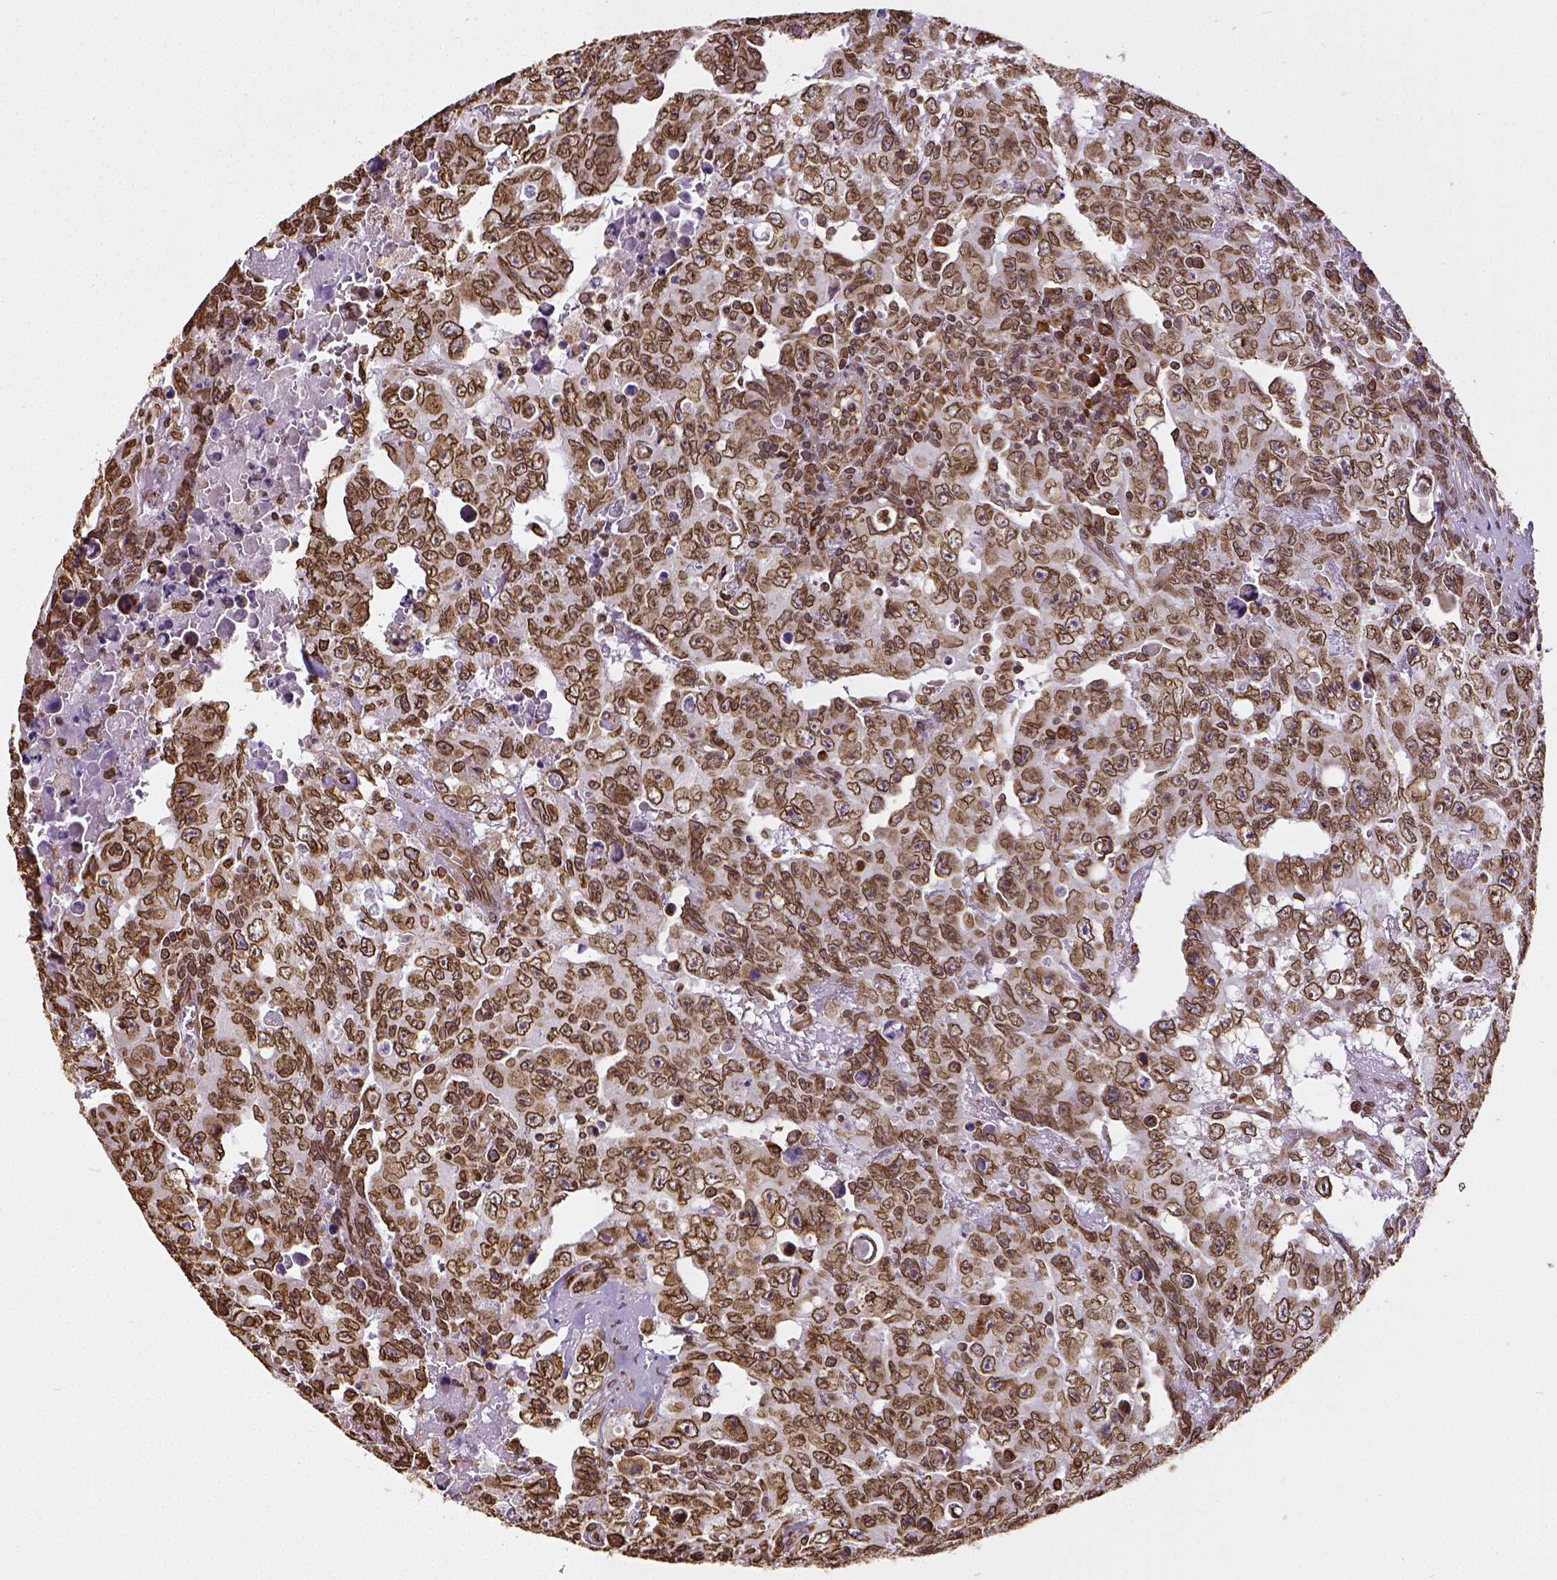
{"staining": {"intensity": "strong", "quantity": ">75%", "location": "cytoplasmic/membranous,nuclear"}, "tissue": "testis cancer", "cell_type": "Tumor cells", "image_type": "cancer", "snomed": [{"axis": "morphology", "description": "Carcinoma, Embryonal, NOS"}, {"axis": "topography", "description": "Testis"}], "caption": "A high amount of strong cytoplasmic/membranous and nuclear expression is present in approximately >75% of tumor cells in testis cancer tissue. Immunohistochemistry (ihc) stains the protein of interest in brown and the nuclei are stained blue.", "gene": "MTDH", "patient": {"sex": "male", "age": 24}}